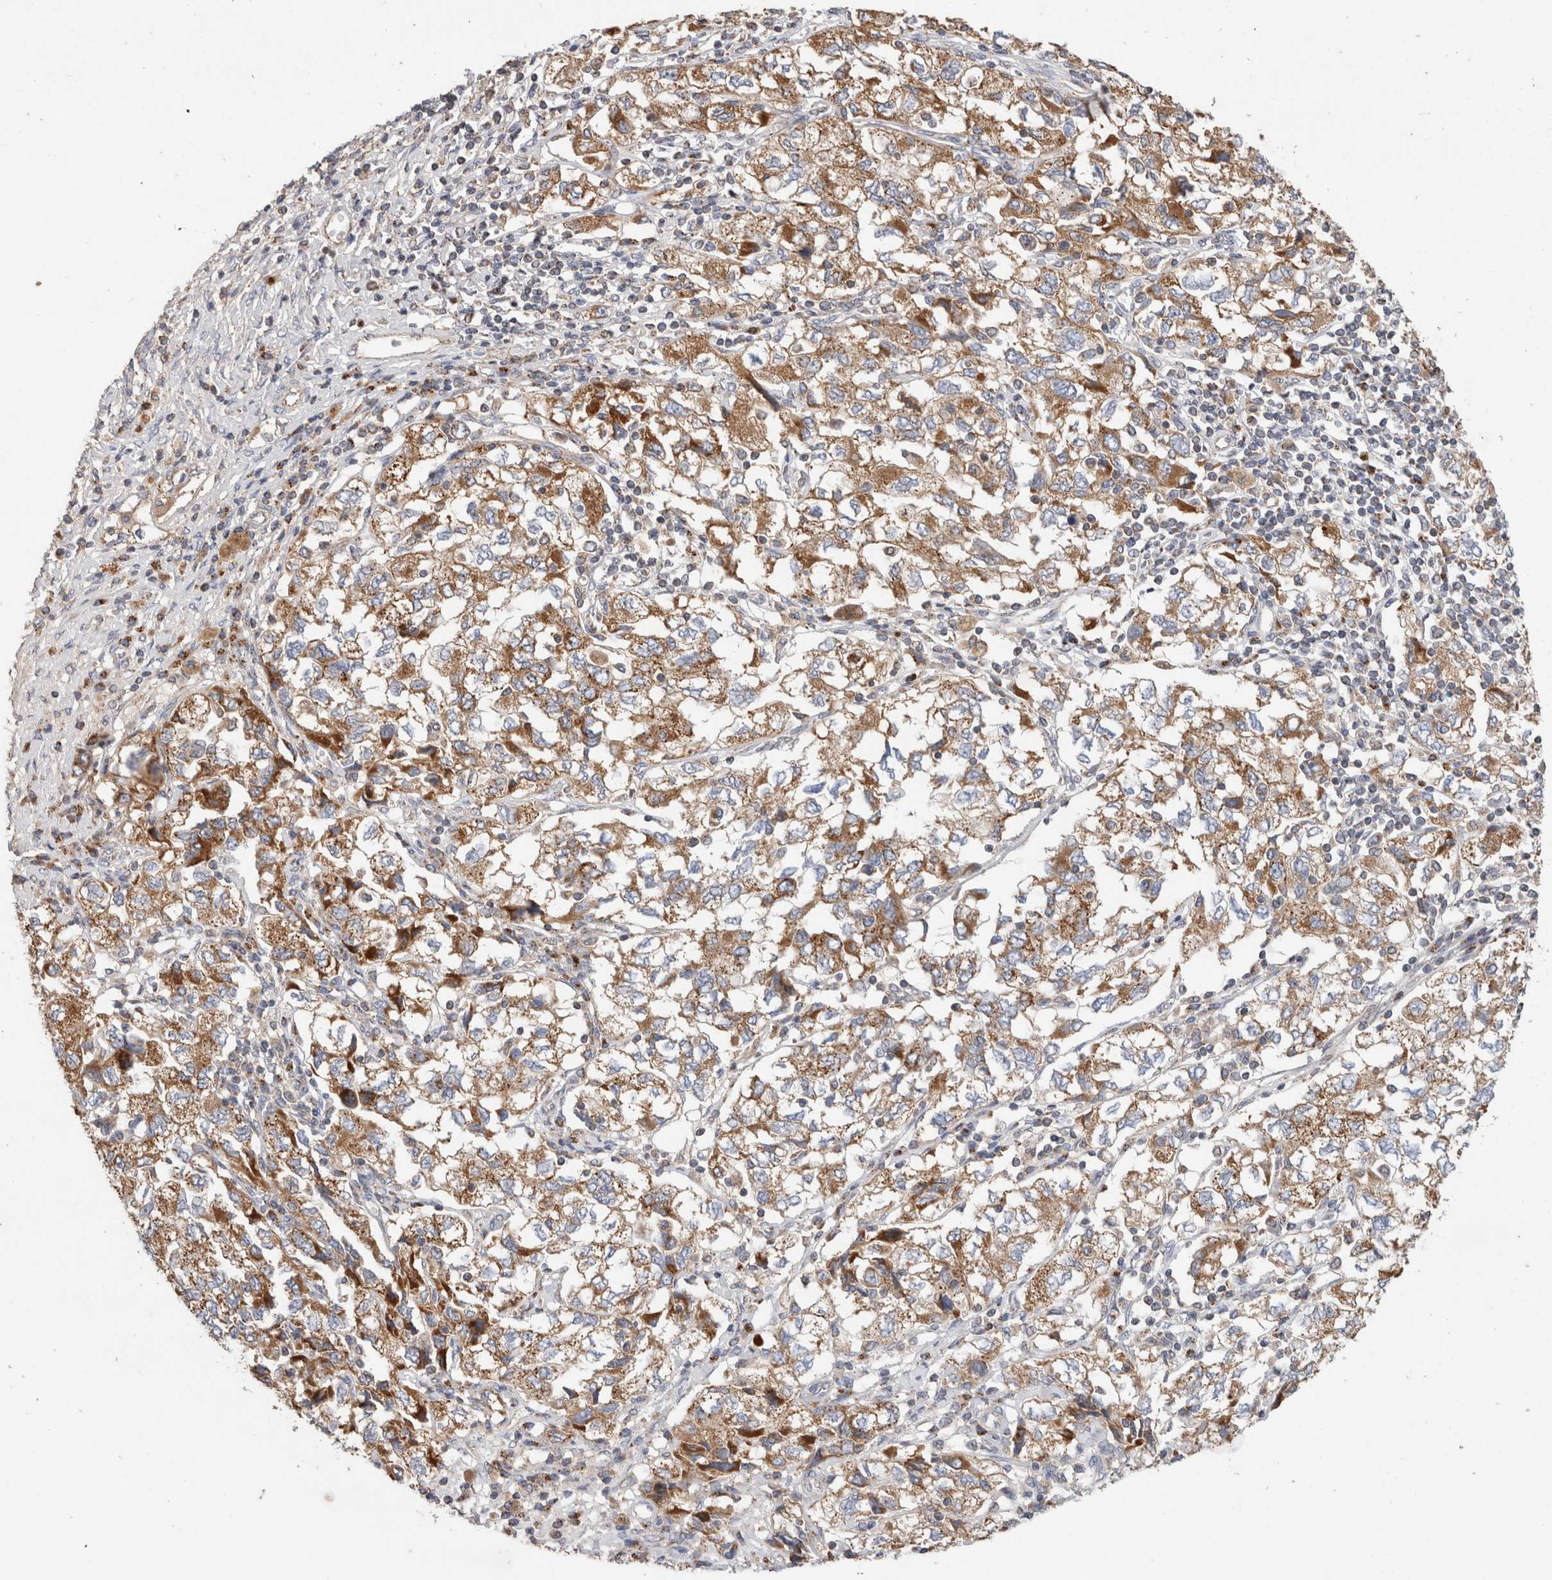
{"staining": {"intensity": "moderate", "quantity": ">75%", "location": "cytoplasmic/membranous"}, "tissue": "ovarian cancer", "cell_type": "Tumor cells", "image_type": "cancer", "snomed": [{"axis": "morphology", "description": "Carcinoma, NOS"}, {"axis": "morphology", "description": "Cystadenocarcinoma, serous, NOS"}, {"axis": "topography", "description": "Ovary"}], "caption": "Protein expression analysis of human ovarian serous cystadenocarcinoma reveals moderate cytoplasmic/membranous staining in about >75% of tumor cells.", "gene": "IARS2", "patient": {"sex": "female", "age": 69}}